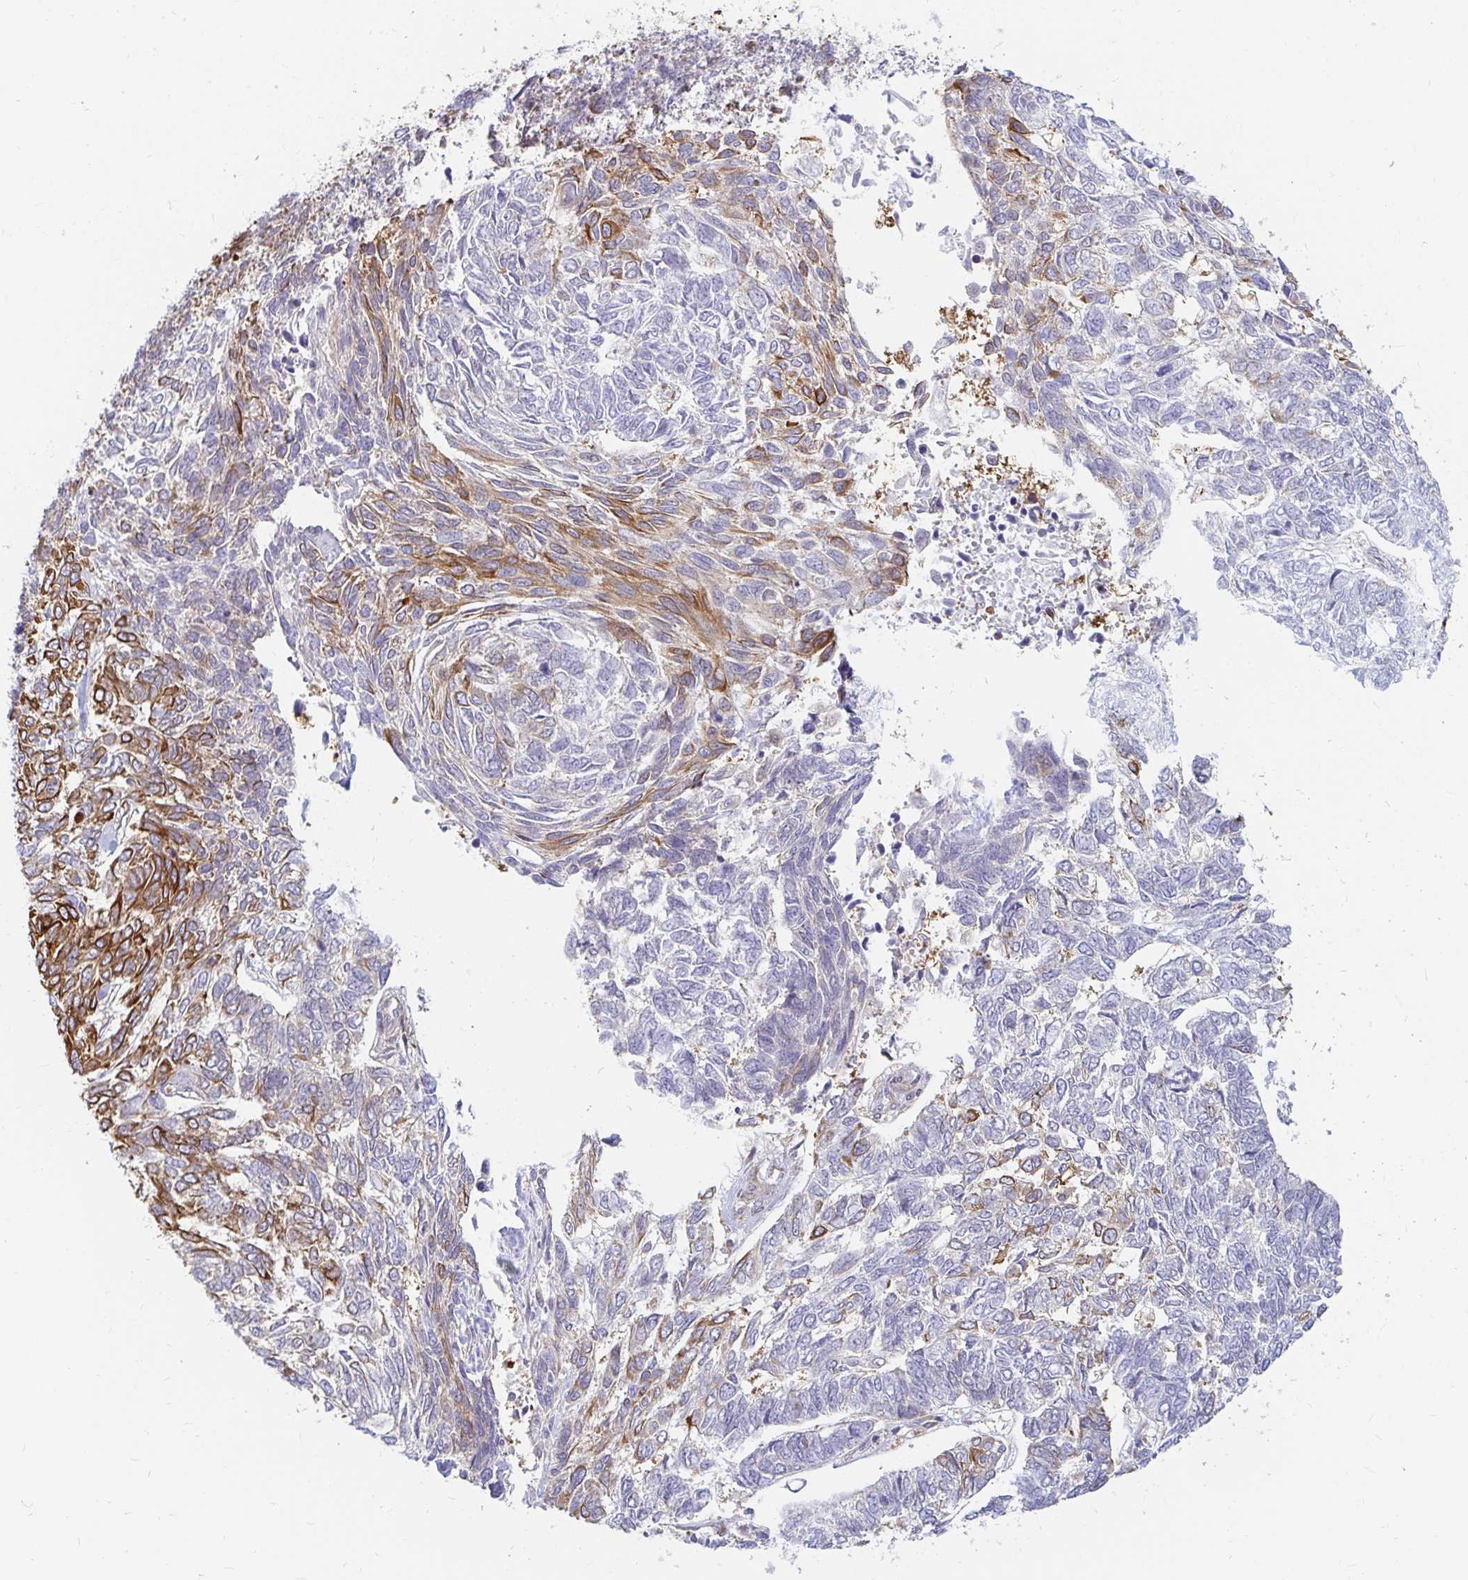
{"staining": {"intensity": "moderate", "quantity": "25%-75%", "location": "cytoplasmic/membranous"}, "tissue": "skin cancer", "cell_type": "Tumor cells", "image_type": "cancer", "snomed": [{"axis": "morphology", "description": "Basal cell carcinoma"}, {"axis": "topography", "description": "Skin"}], "caption": "Immunohistochemical staining of human skin cancer (basal cell carcinoma) displays moderate cytoplasmic/membranous protein expression in approximately 25%-75% of tumor cells.", "gene": "CAST", "patient": {"sex": "female", "age": 65}}